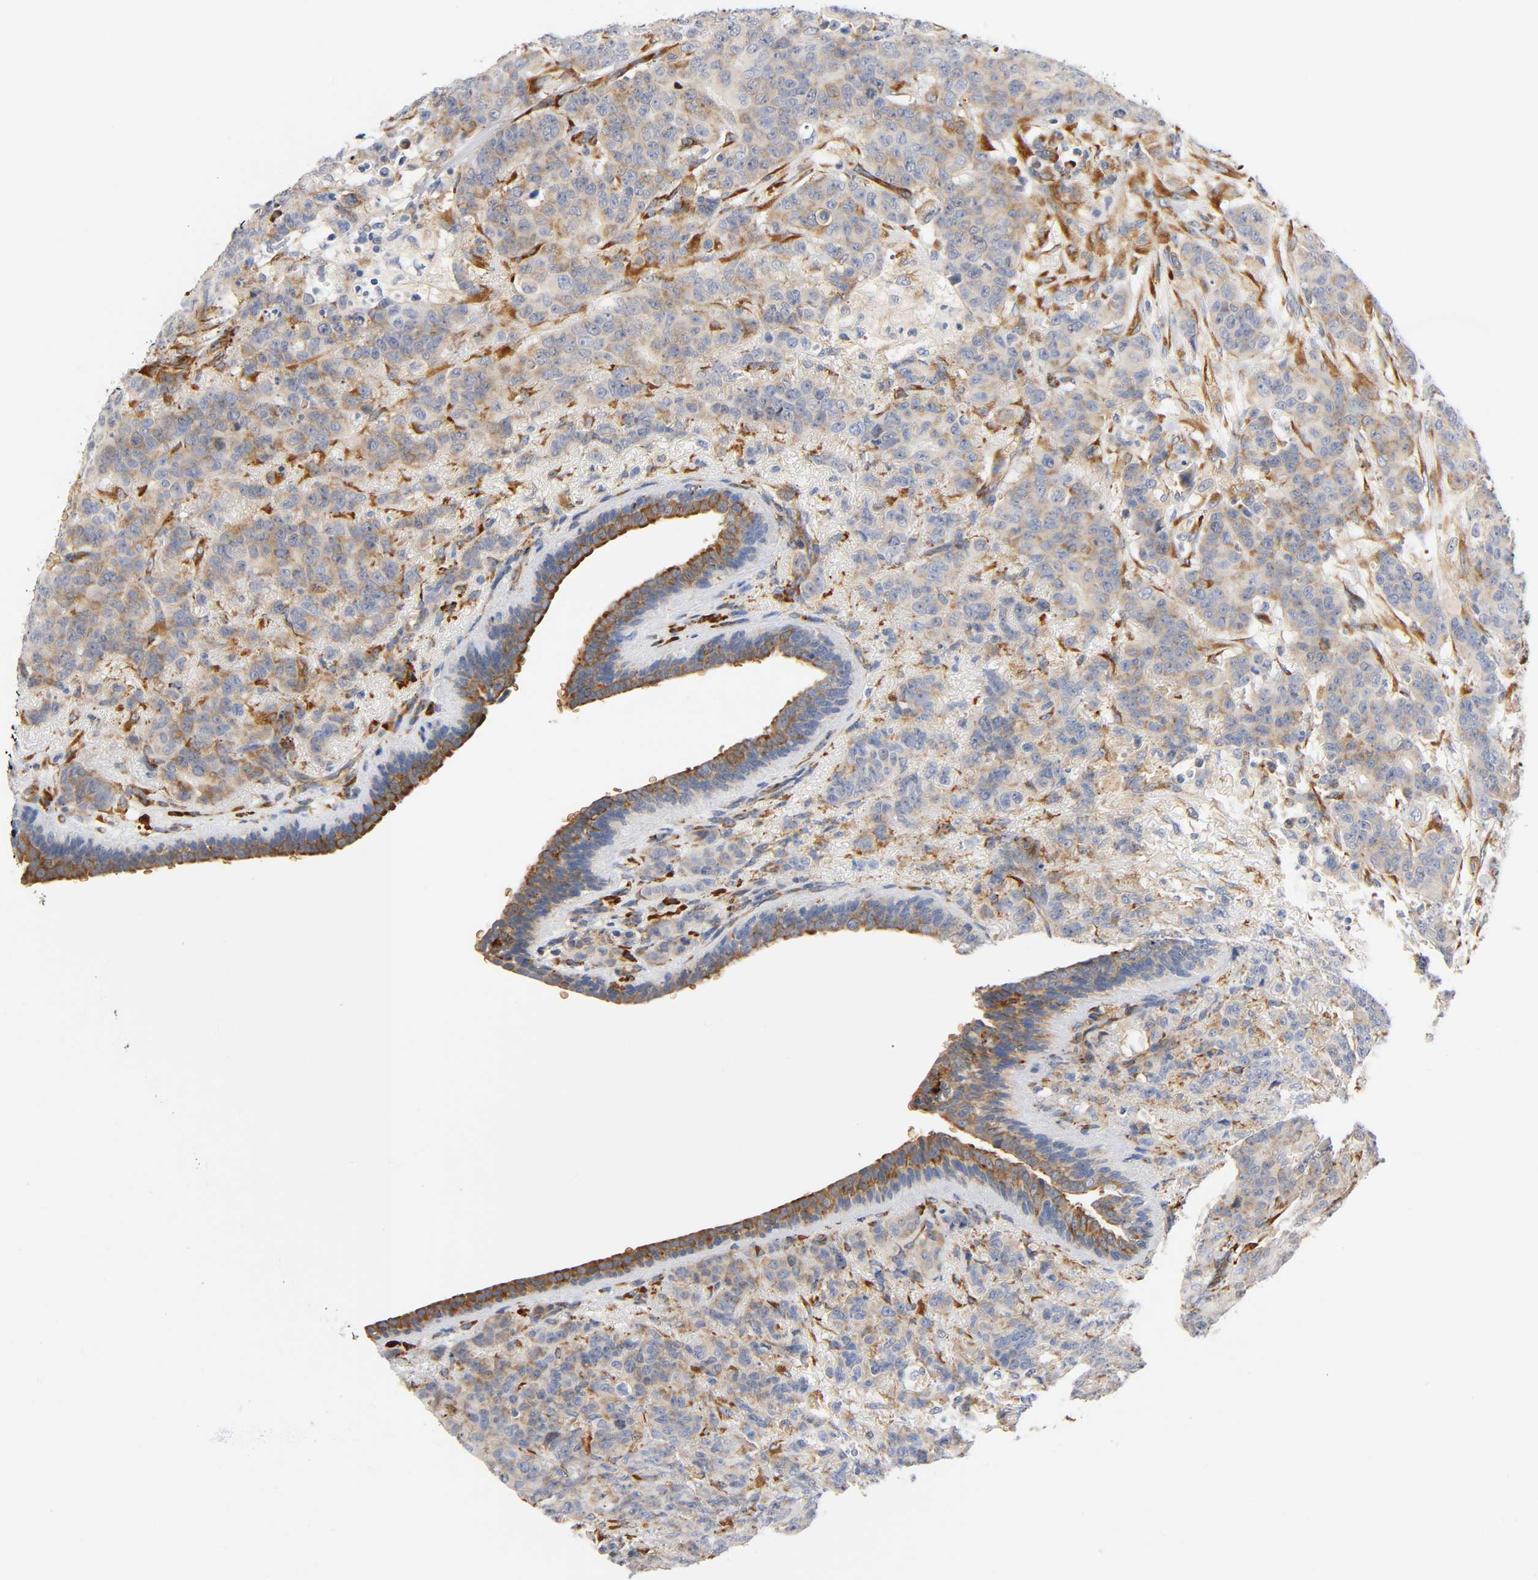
{"staining": {"intensity": "weak", "quantity": ">75%", "location": "cytoplasmic/membranous"}, "tissue": "breast cancer", "cell_type": "Tumor cells", "image_type": "cancer", "snomed": [{"axis": "morphology", "description": "Duct carcinoma"}, {"axis": "topography", "description": "Breast"}], "caption": "DAB (3,3'-diaminobenzidine) immunohistochemical staining of breast cancer (intraductal carcinoma) demonstrates weak cytoplasmic/membranous protein staining in approximately >75% of tumor cells. (DAB IHC, brown staining for protein, blue staining for nuclei).", "gene": "UCKL1", "patient": {"sex": "female", "age": 40}}